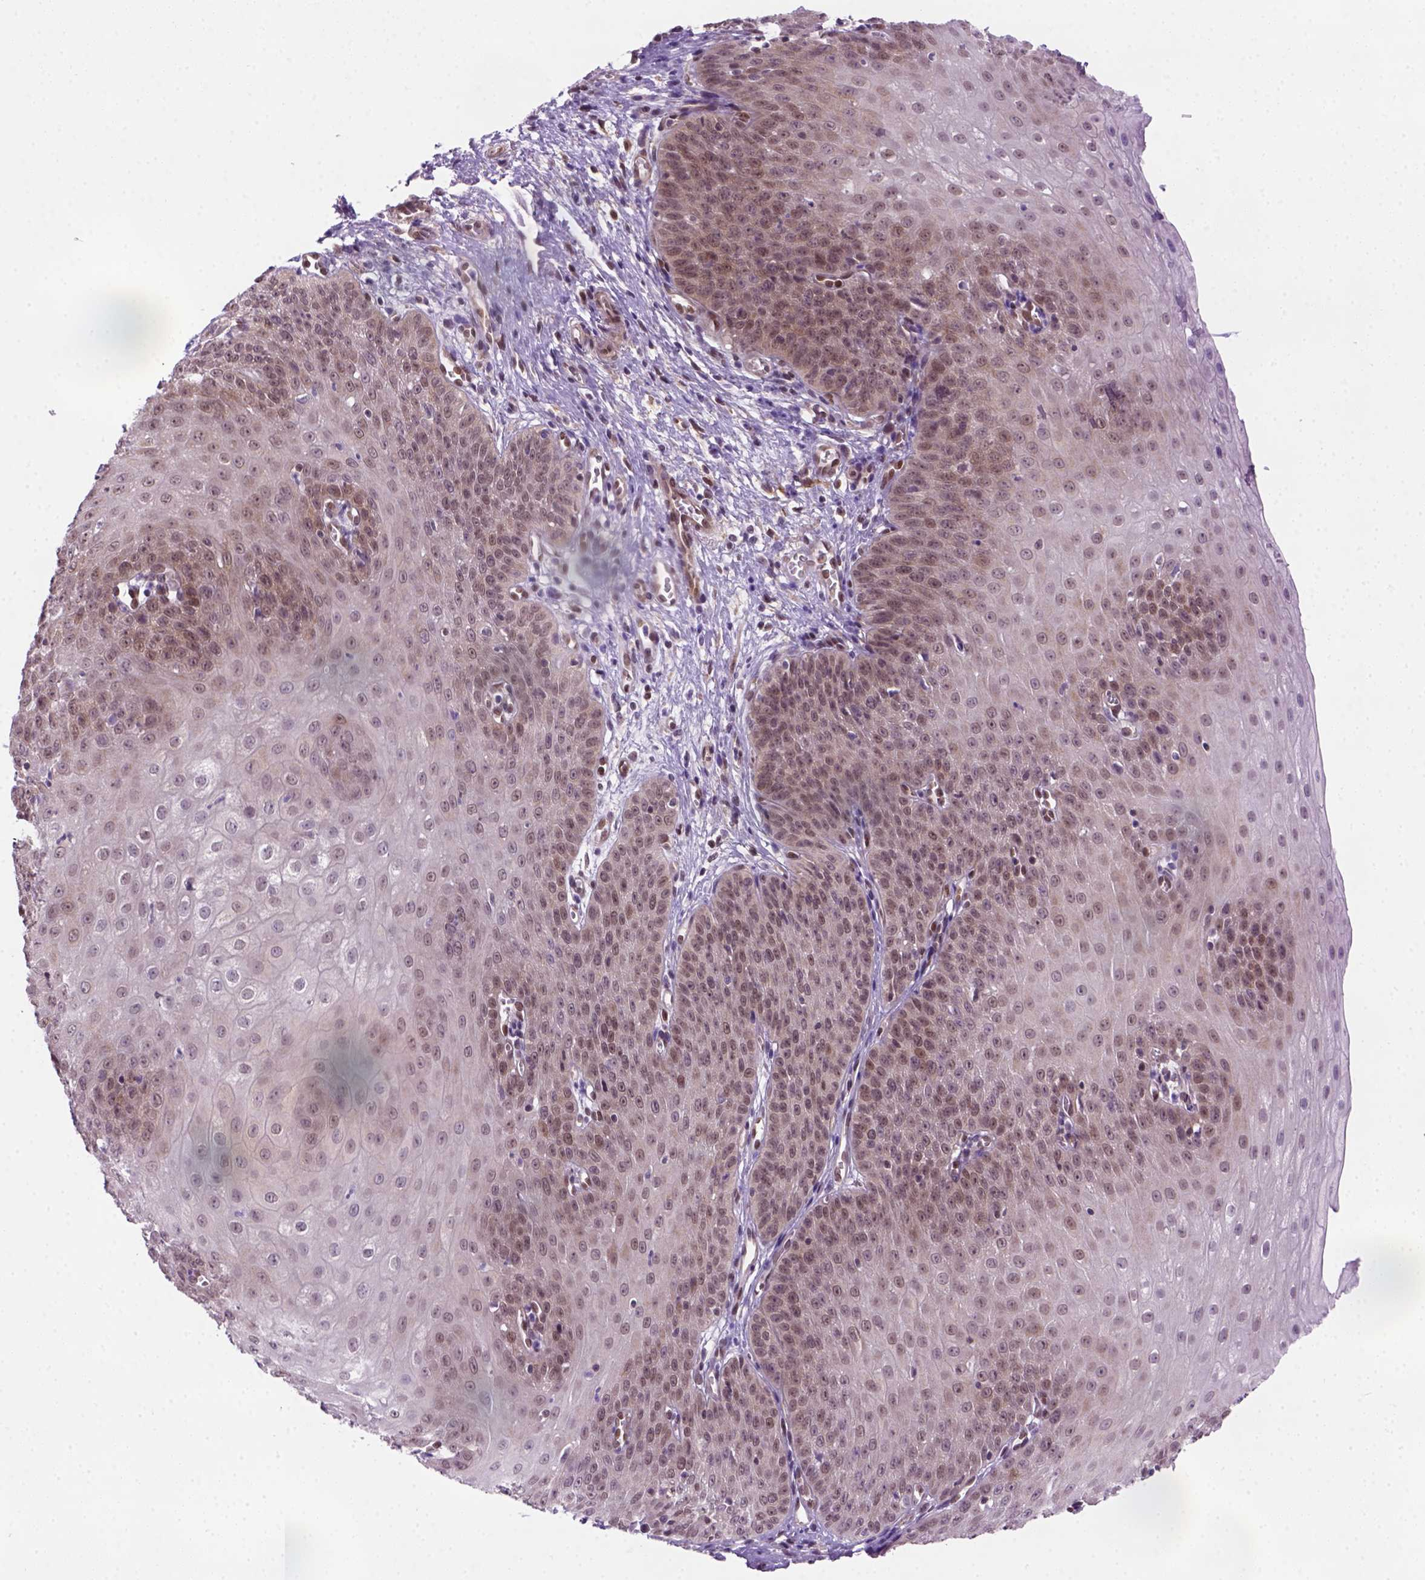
{"staining": {"intensity": "moderate", "quantity": "<25%", "location": "cytoplasmic/membranous,nuclear"}, "tissue": "esophagus", "cell_type": "Squamous epithelial cells", "image_type": "normal", "snomed": [{"axis": "morphology", "description": "Normal tissue, NOS"}, {"axis": "topography", "description": "Esophagus"}], "caption": "DAB immunohistochemical staining of unremarkable esophagus displays moderate cytoplasmic/membranous,nuclear protein staining in about <25% of squamous epithelial cells.", "gene": "MGMT", "patient": {"sex": "male", "age": 71}}